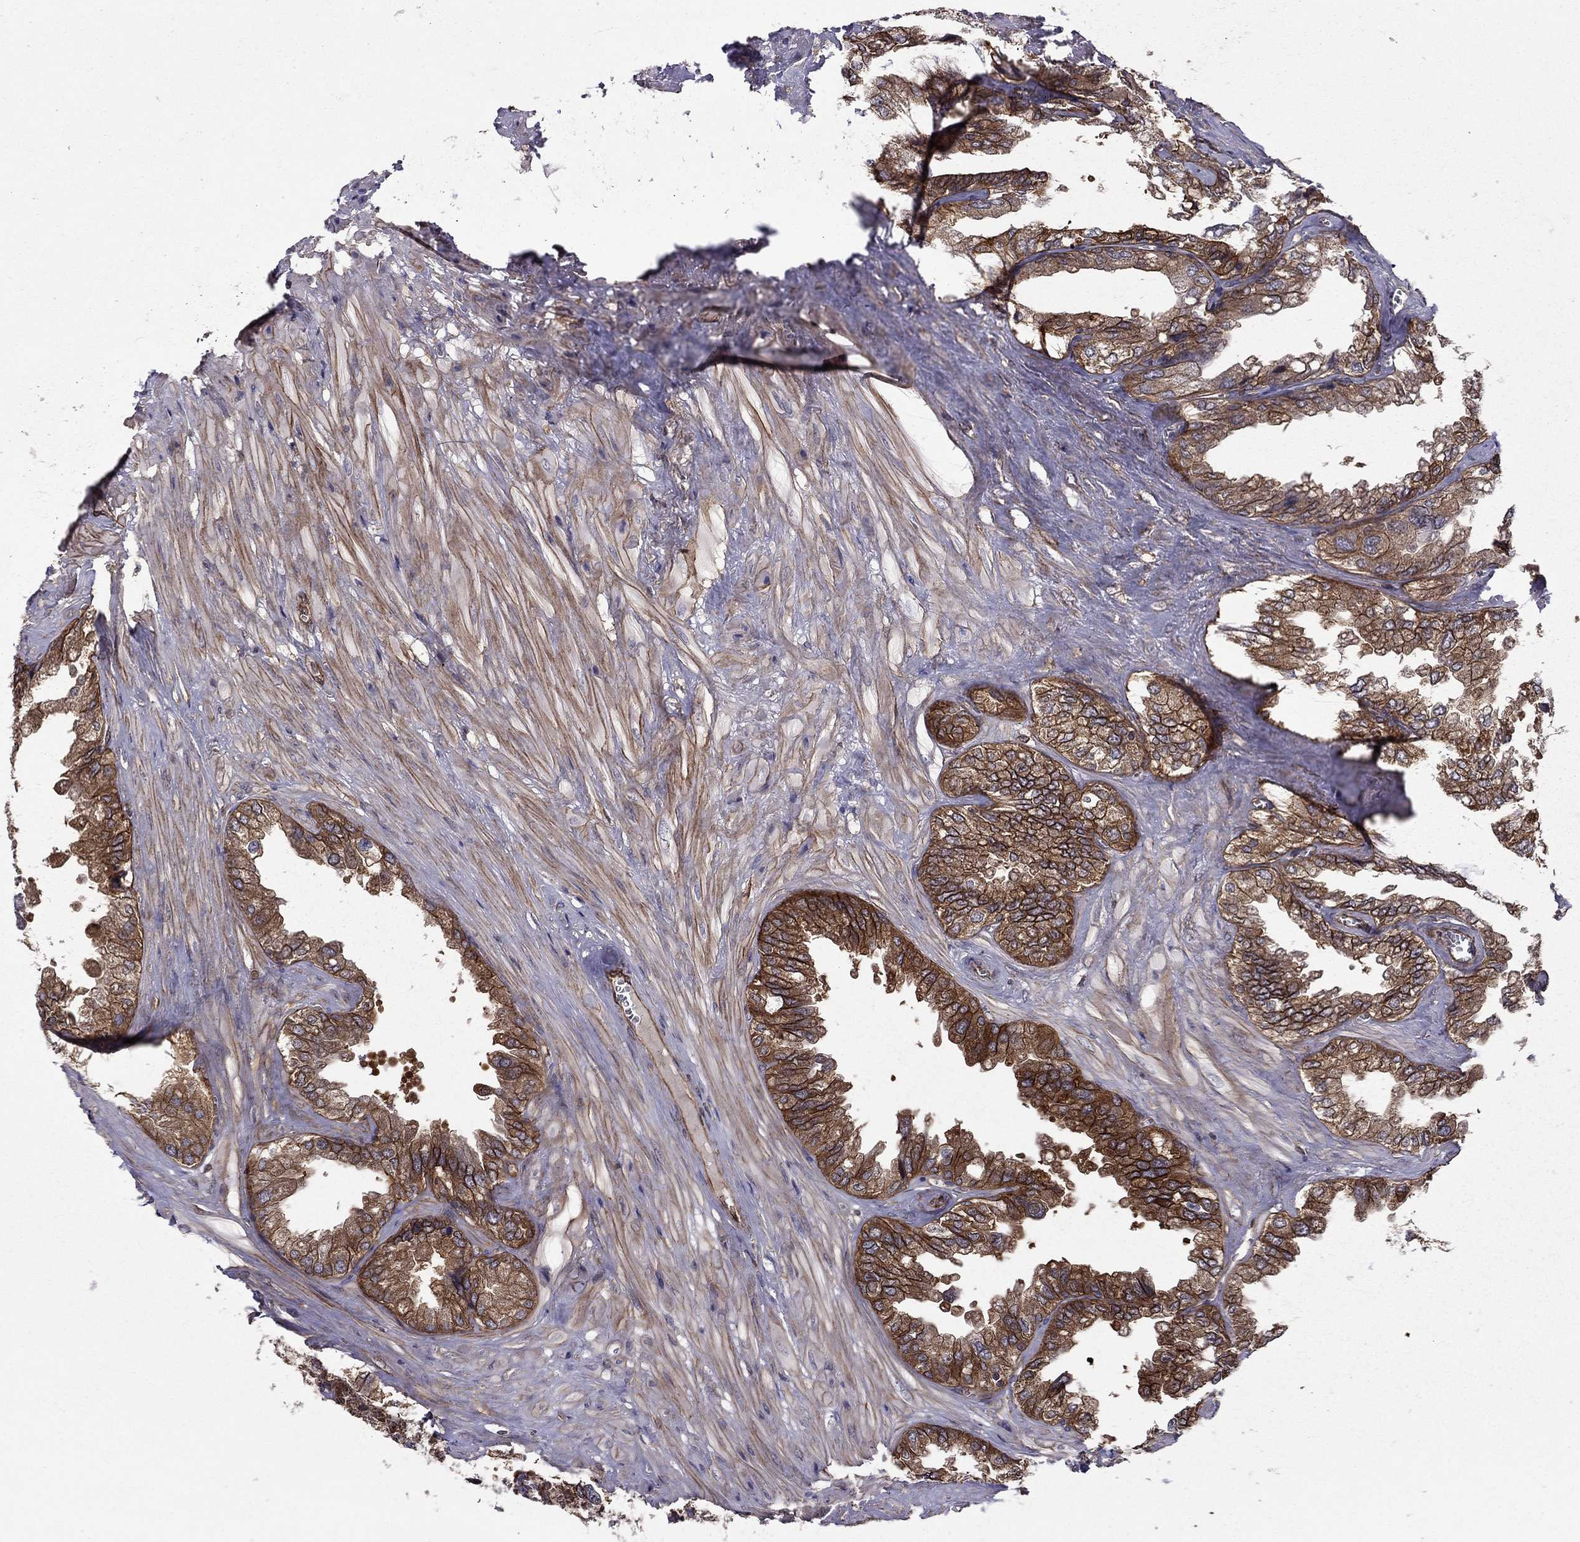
{"staining": {"intensity": "strong", "quantity": ">75%", "location": "cytoplasmic/membranous"}, "tissue": "seminal vesicle", "cell_type": "Glandular cells", "image_type": "normal", "snomed": [{"axis": "morphology", "description": "Normal tissue, NOS"}, {"axis": "topography", "description": "Seminal veicle"}], "caption": "This micrograph displays immunohistochemistry staining of normal human seminal vesicle, with high strong cytoplasmic/membranous positivity in approximately >75% of glandular cells.", "gene": "SHMT1", "patient": {"sex": "male", "age": 67}}